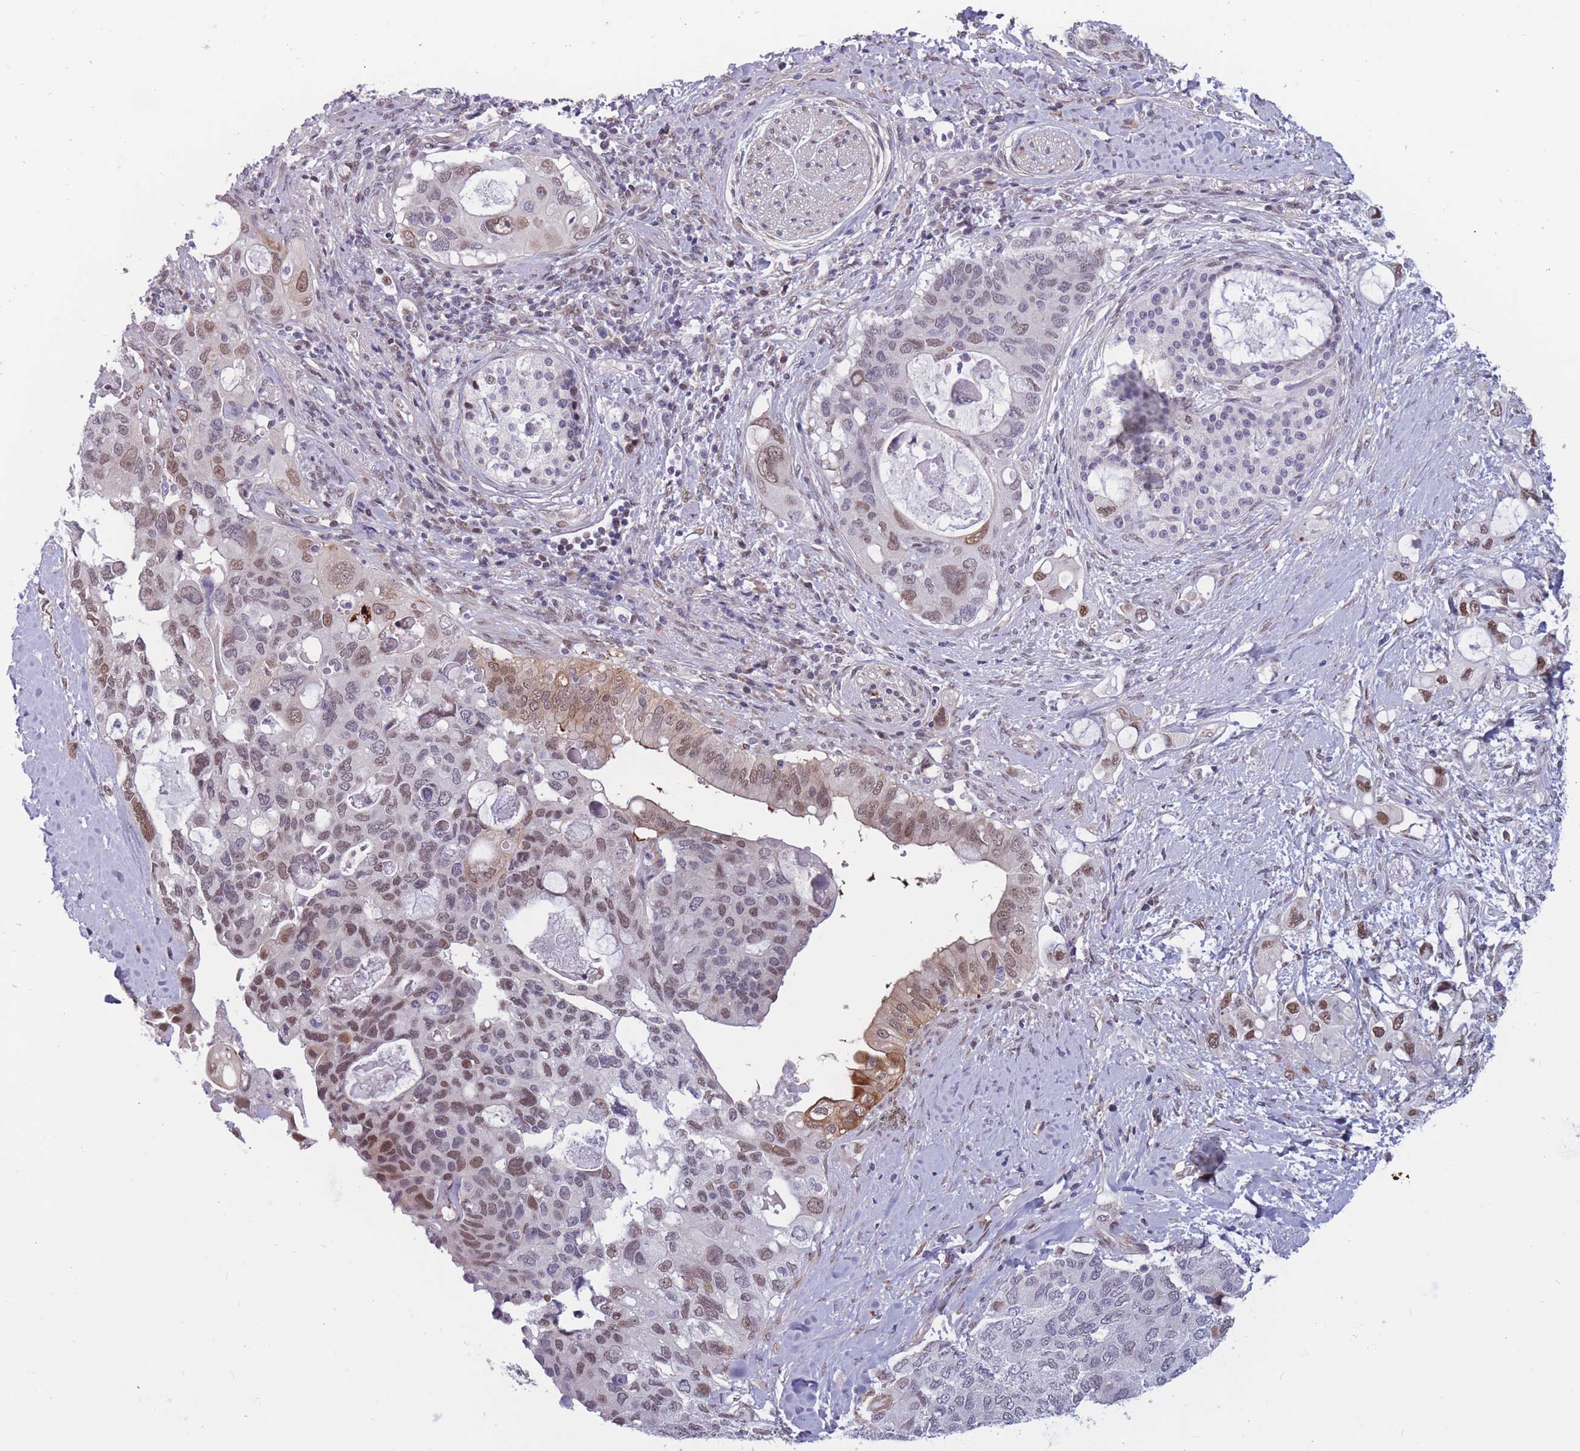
{"staining": {"intensity": "moderate", "quantity": "25%-75%", "location": "nuclear"}, "tissue": "pancreatic cancer", "cell_type": "Tumor cells", "image_type": "cancer", "snomed": [{"axis": "morphology", "description": "Adenocarcinoma, NOS"}, {"axis": "topography", "description": "Pancreas"}], "caption": "The immunohistochemical stain shows moderate nuclear expression in tumor cells of pancreatic cancer tissue. (DAB (3,3'-diaminobenzidine) = brown stain, brightfield microscopy at high magnification).", "gene": "BCL9L", "patient": {"sex": "female", "age": 56}}